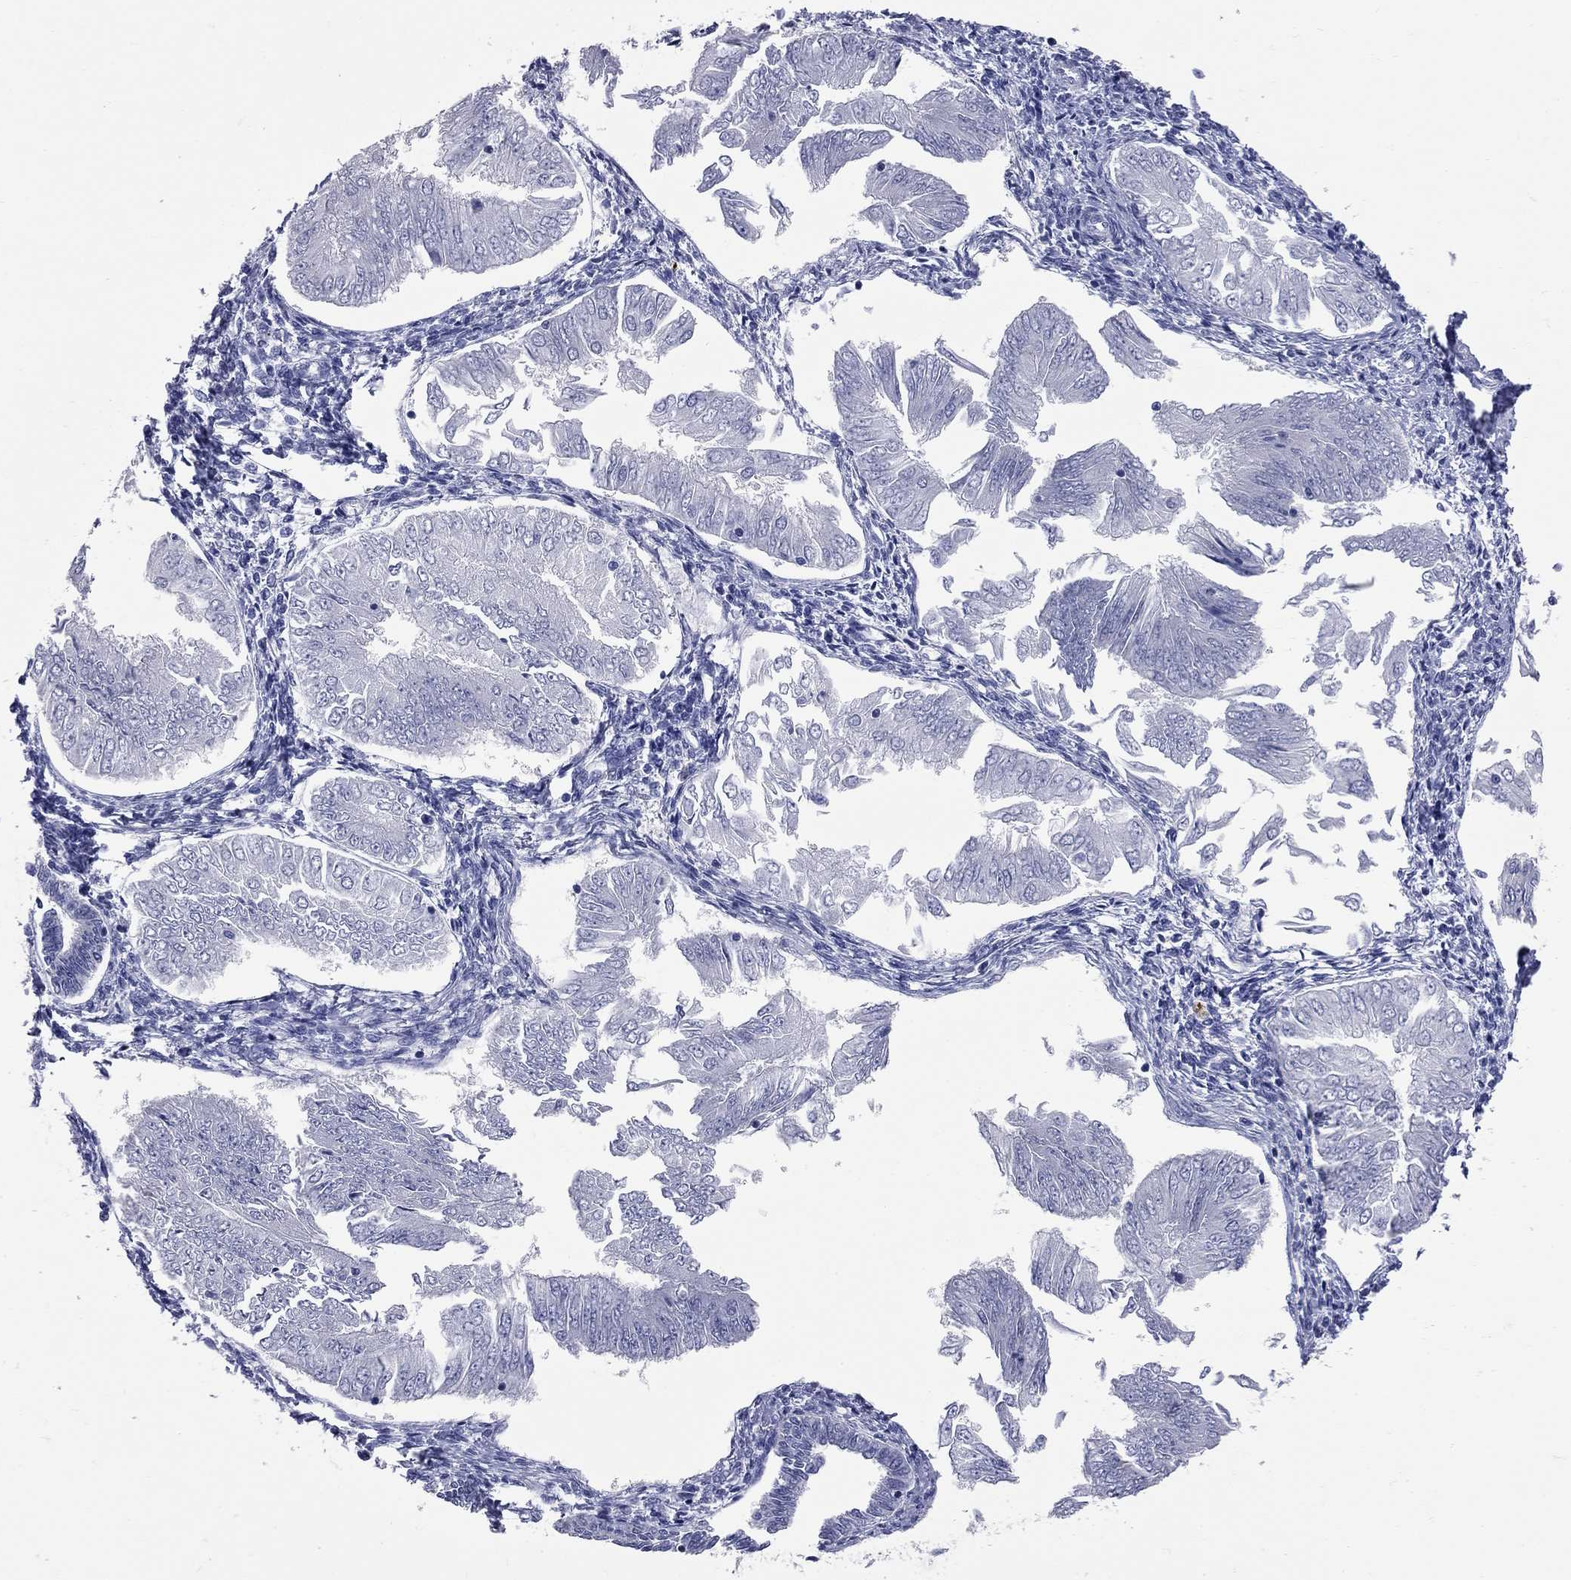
{"staining": {"intensity": "negative", "quantity": "none", "location": "none"}, "tissue": "endometrial cancer", "cell_type": "Tumor cells", "image_type": "cancer", "snomed": [{"axis": "morphology", "description": "Adenocarcinoma, NOS"}, {"axis": "topography", "description": "Endometrium"}], "caption": "The histopathology image reveals no significant staining in tumor cells of endometrial adenocarcinoma.", "gene": "FAM221B", "patient": {"sex": "female", "age": 53}}